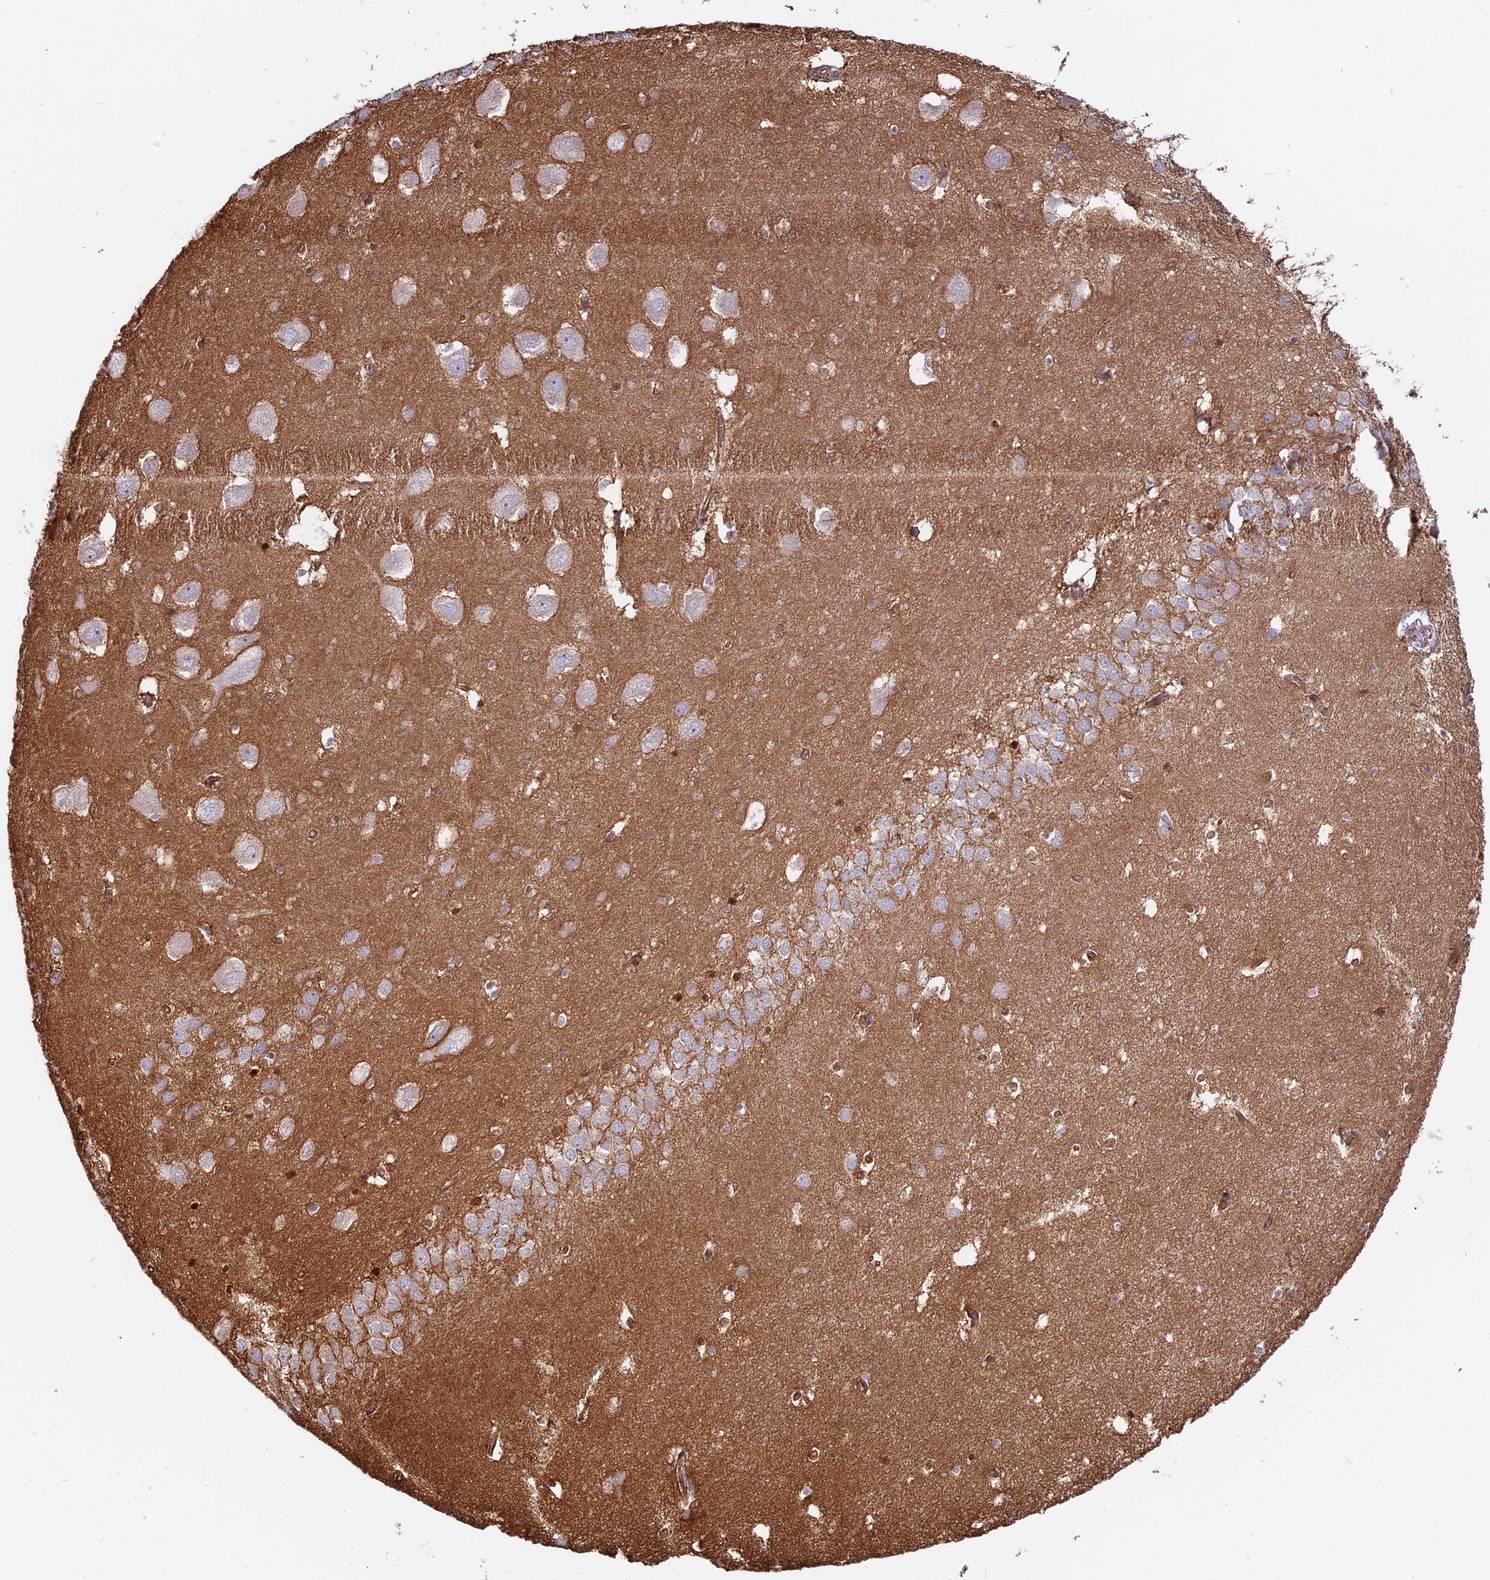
{"staining": {"intensity": "moderate", "quantity": "<25%", "location": "cytoplasmic/membranous"}, "tissue": "hippocampus", "cell_type": "Glial cells", "image_type": "normal", "snomed": [{"axis": "morphology", "description": "Normal tissue, NOS"}, {"axis": "topography", "description": "Hippocampus"}], "caption": "Moderate cytoplasmic/membranous expression is seen in approximately <25% of glial cells in unremarkable hippocampus.", "gene": "CNBD2", "patient": {"sex": "female", "age": 64}}